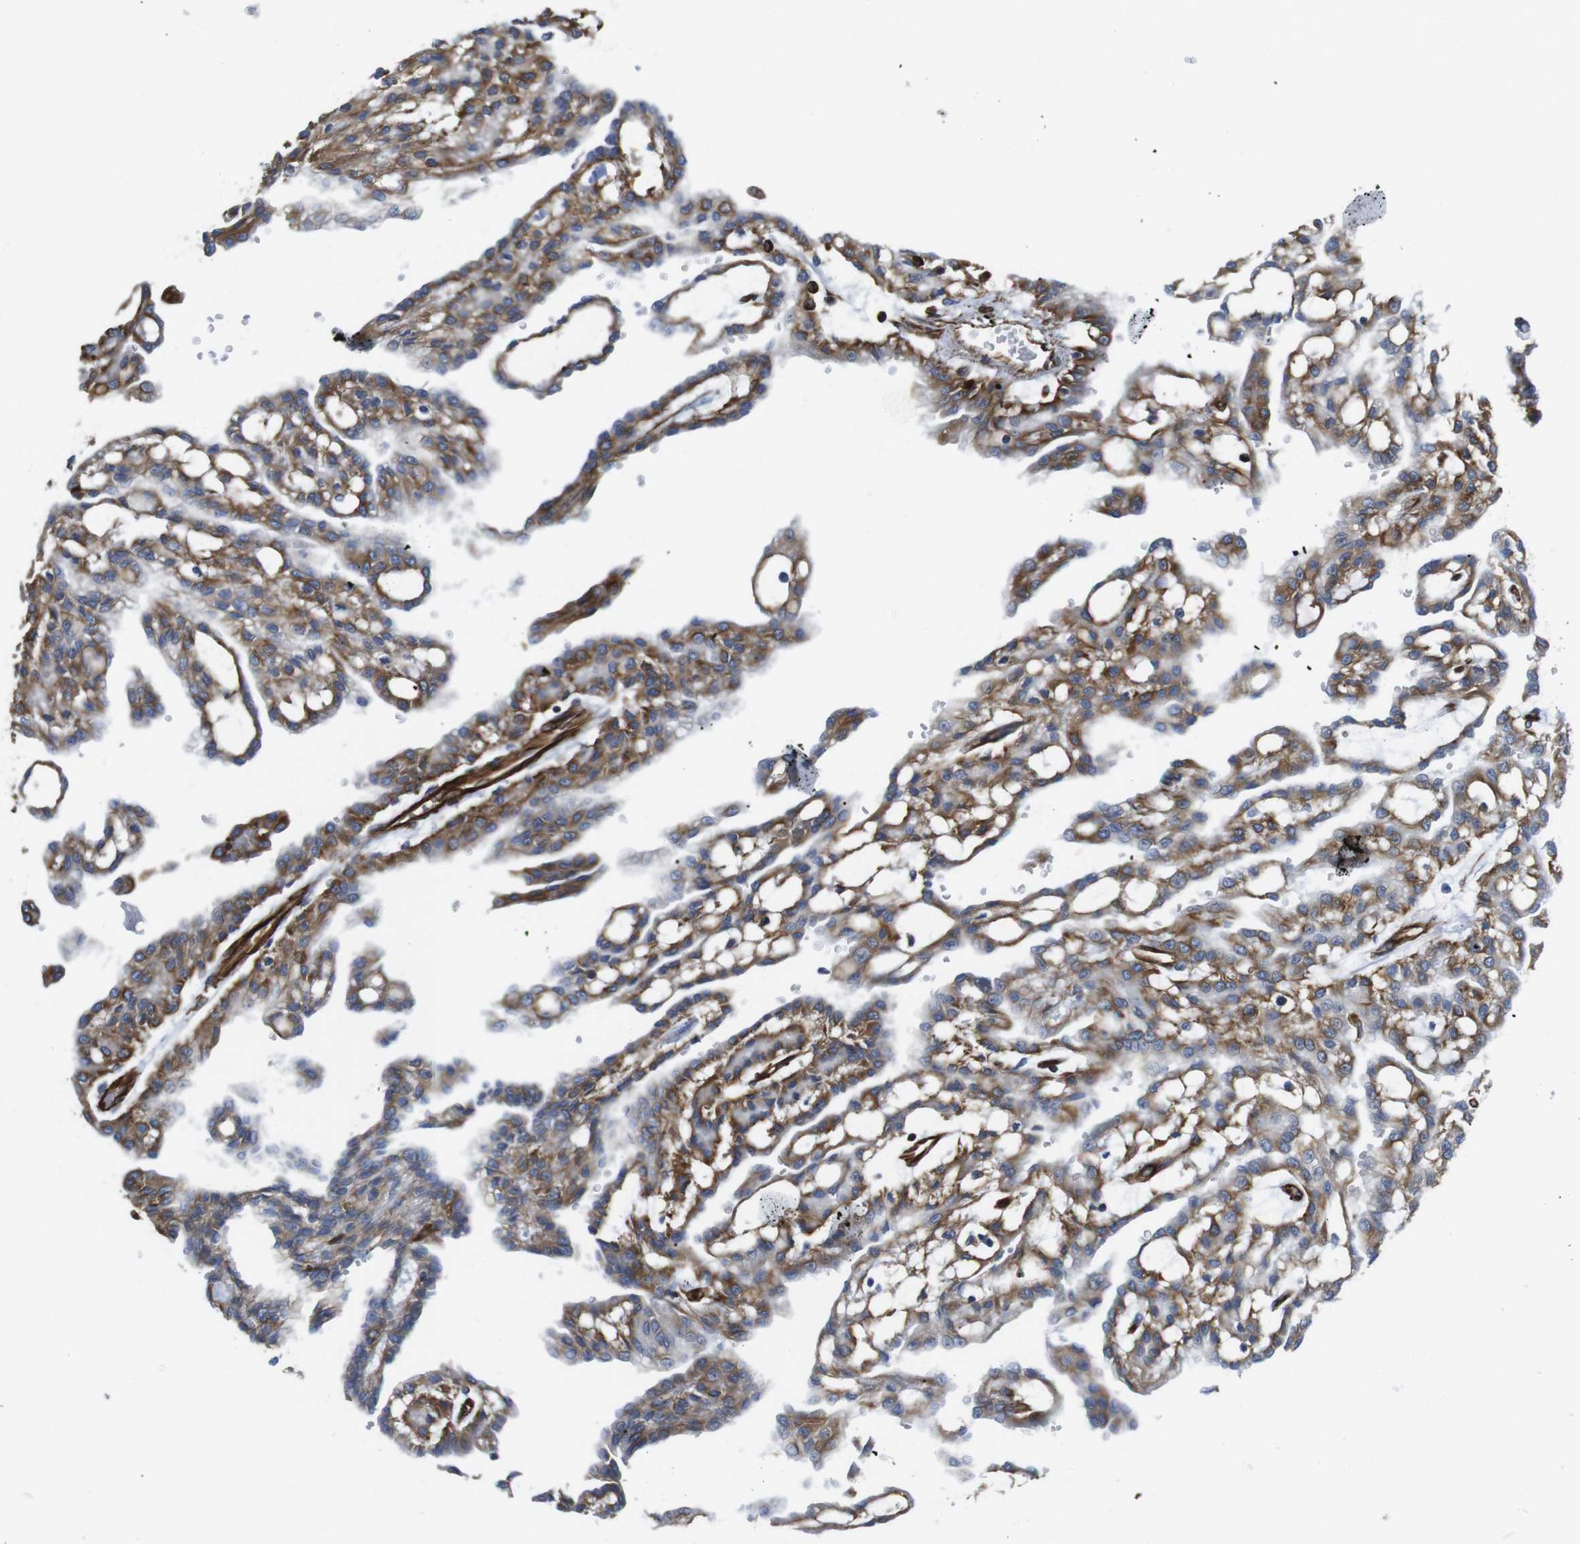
{"staining": {"intensity": "moderate", "quantity": ">75%", "location": "cytoplasmic/membranous"}, "tissue": "renal cancer", "cell_type": "Tumor cells", "image_type": "cancer", "snomed": [{"axis": "morphology", "description": "Adenocarcinoma, NOS"}, {"axis": "topography", "description": "Kidney"}], "caption": "Renal cancer (adenocarcinoma) stained with a brown dye shows moderate cytoplasmic/membranous positive positivity in approximately >75% of tumor cells.", "gene": "RALGPS1", "patient": {"sex": "male", "age": 63}}